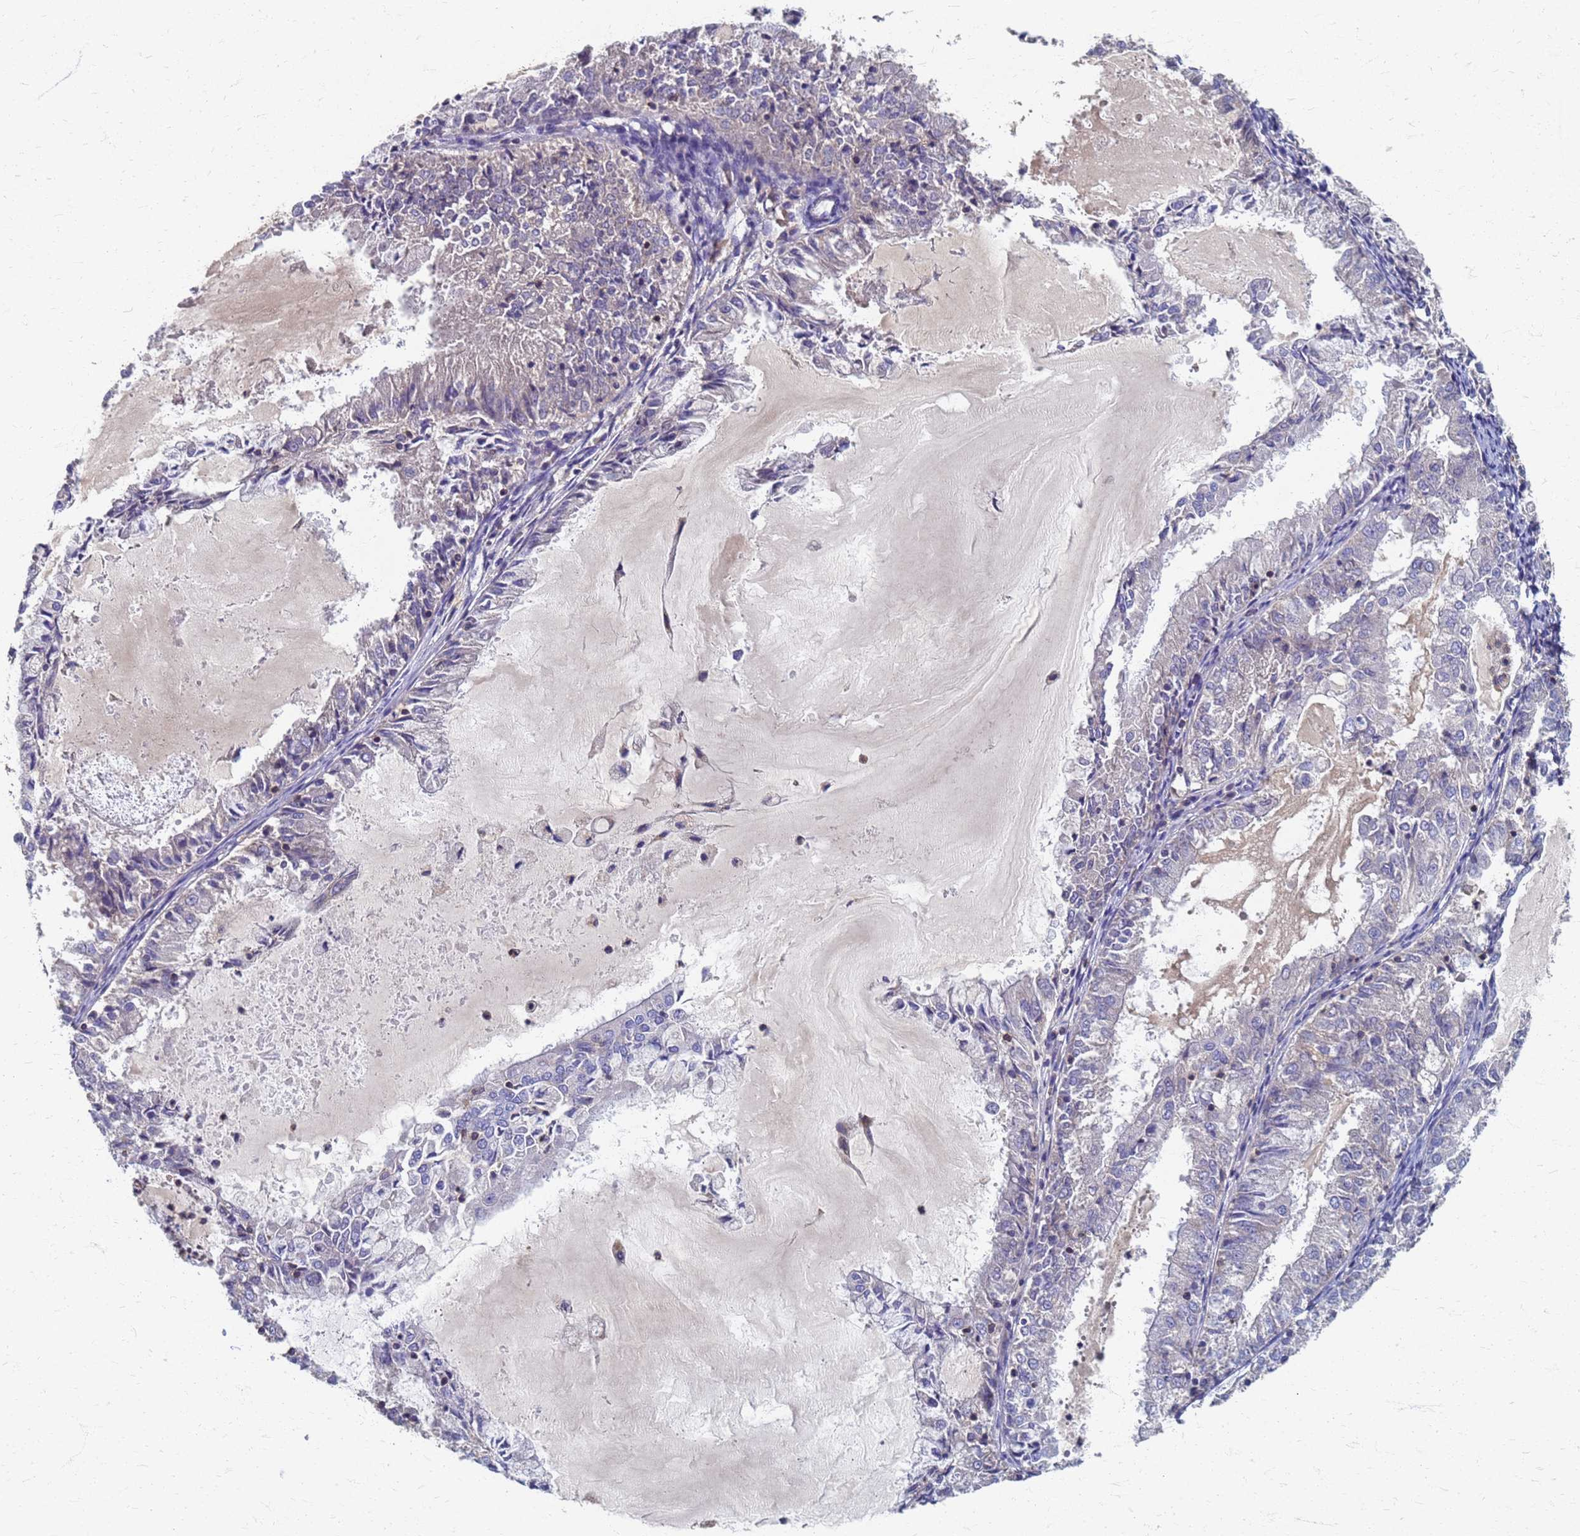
{"staining": {"intensity": "negative", "quantity": "none", "location": "none"}, "tissue": "endometrial cancer", "cell_type": "Tumor cells", "image_type": "cancer", "snomed": [{"axis": "morphology", "description": "Adenocarcinoma, NOS"}, {"axis": "topography", "description": "Endometrium"}], "caption": "An immunohistochemistry photomicrograph of endometrial adenocarcinoma is shown. There is no staining in tumor cells of endometrial adenocarcinoma.", "gene": "KRCC1", "patient": {"sex": "female", "age": 57}}